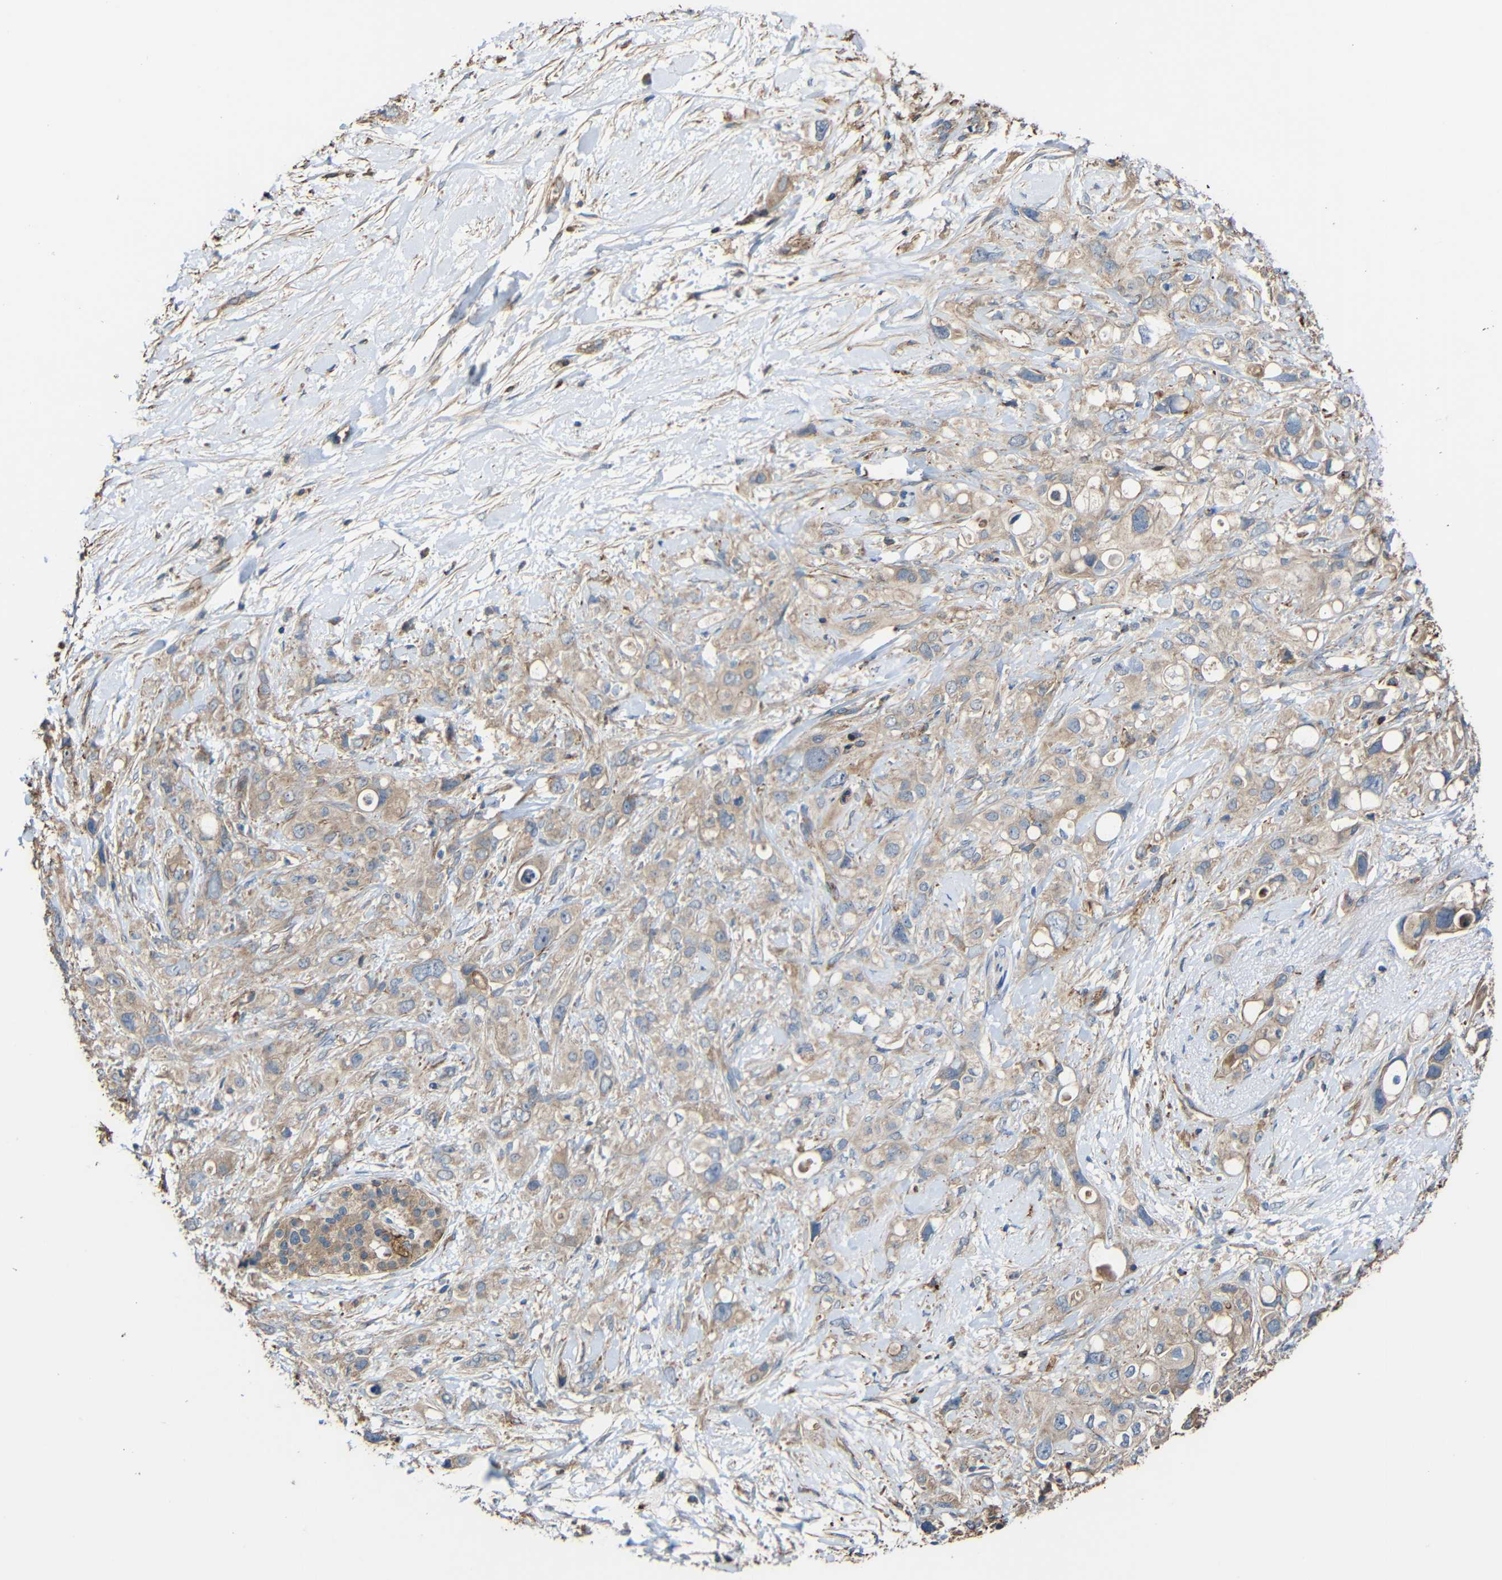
{"staining": {"intensity": "weak", "quantity": ">75%", "location": "none"}, "tissue": "pancreatic cancer", "cell_type": "Tumor cells", "image_type": "cancer", "snomed": [{"axis": "morphology", "description": "Adenocarcinoma, NOS"}, {"axis": "topography", "description": "Pancreas"}], "caption": "This is a histology image of IHC staining of adenocarcinoma (pancreatic), which shows weak positivity in the None of tumor cells.", "gene": "RHOT2", "patient": {"sex": "female", "age": 56}}